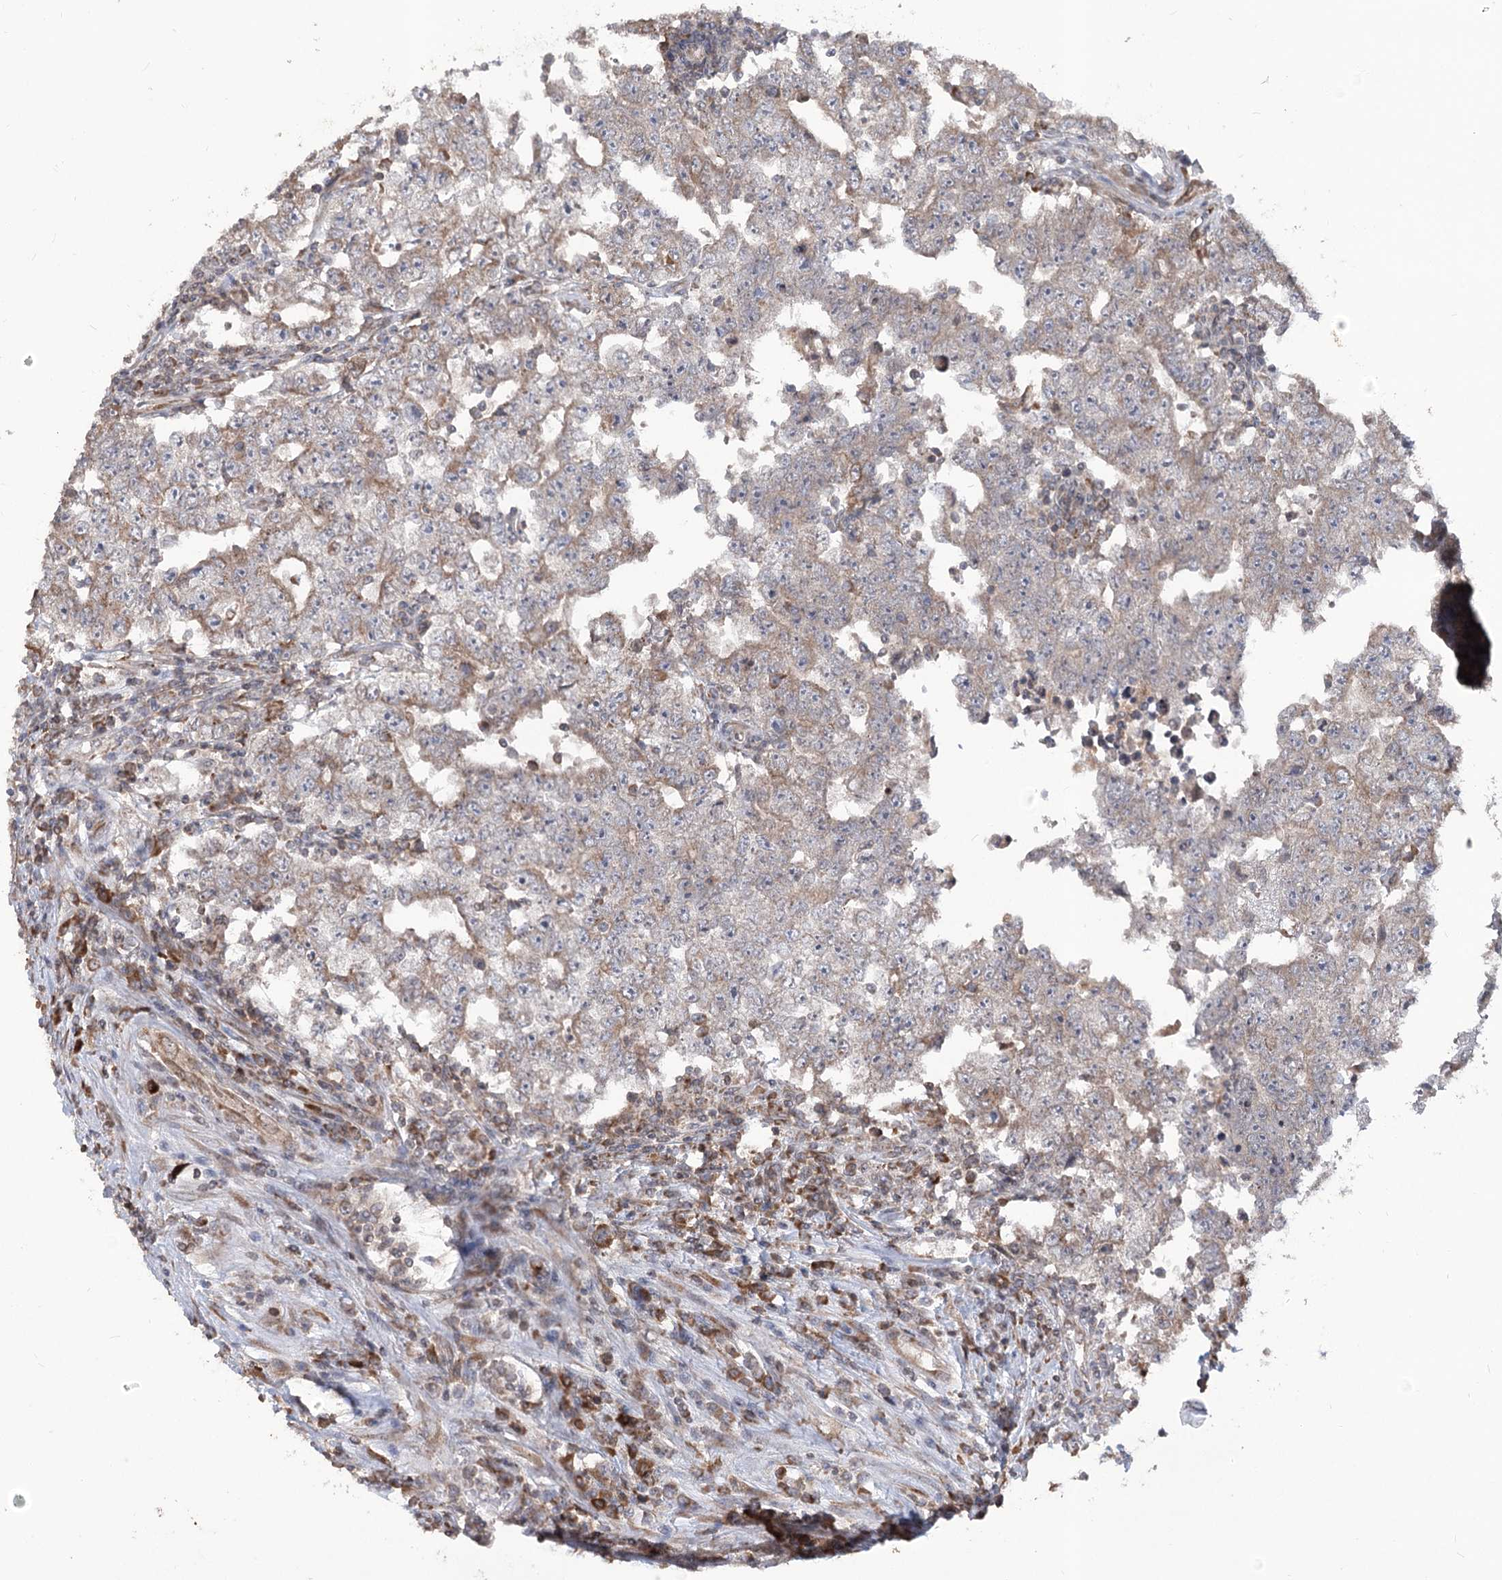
{"staining": {"intensity": "weak", "quantity": "25%-75%", "location": "cytoplasmic/membranous"}, "tissue": "testis cancer", "cell_type": "Tumor cells", "image_type": "cancer", "snomed": [{"axis": "morphology", "description": "Carcinoma, Embryonal, NOS"}, {"axis": "topography", "description": "Testis"}], "caption": "Human testis embryonal carcinoma stained with a brown dye displays weak cytoplasmic/membranous positive expression in about 25%-75% of tumor cells.", "gene": "STT3B", "patient": {"sex": "male", "age": 25}}